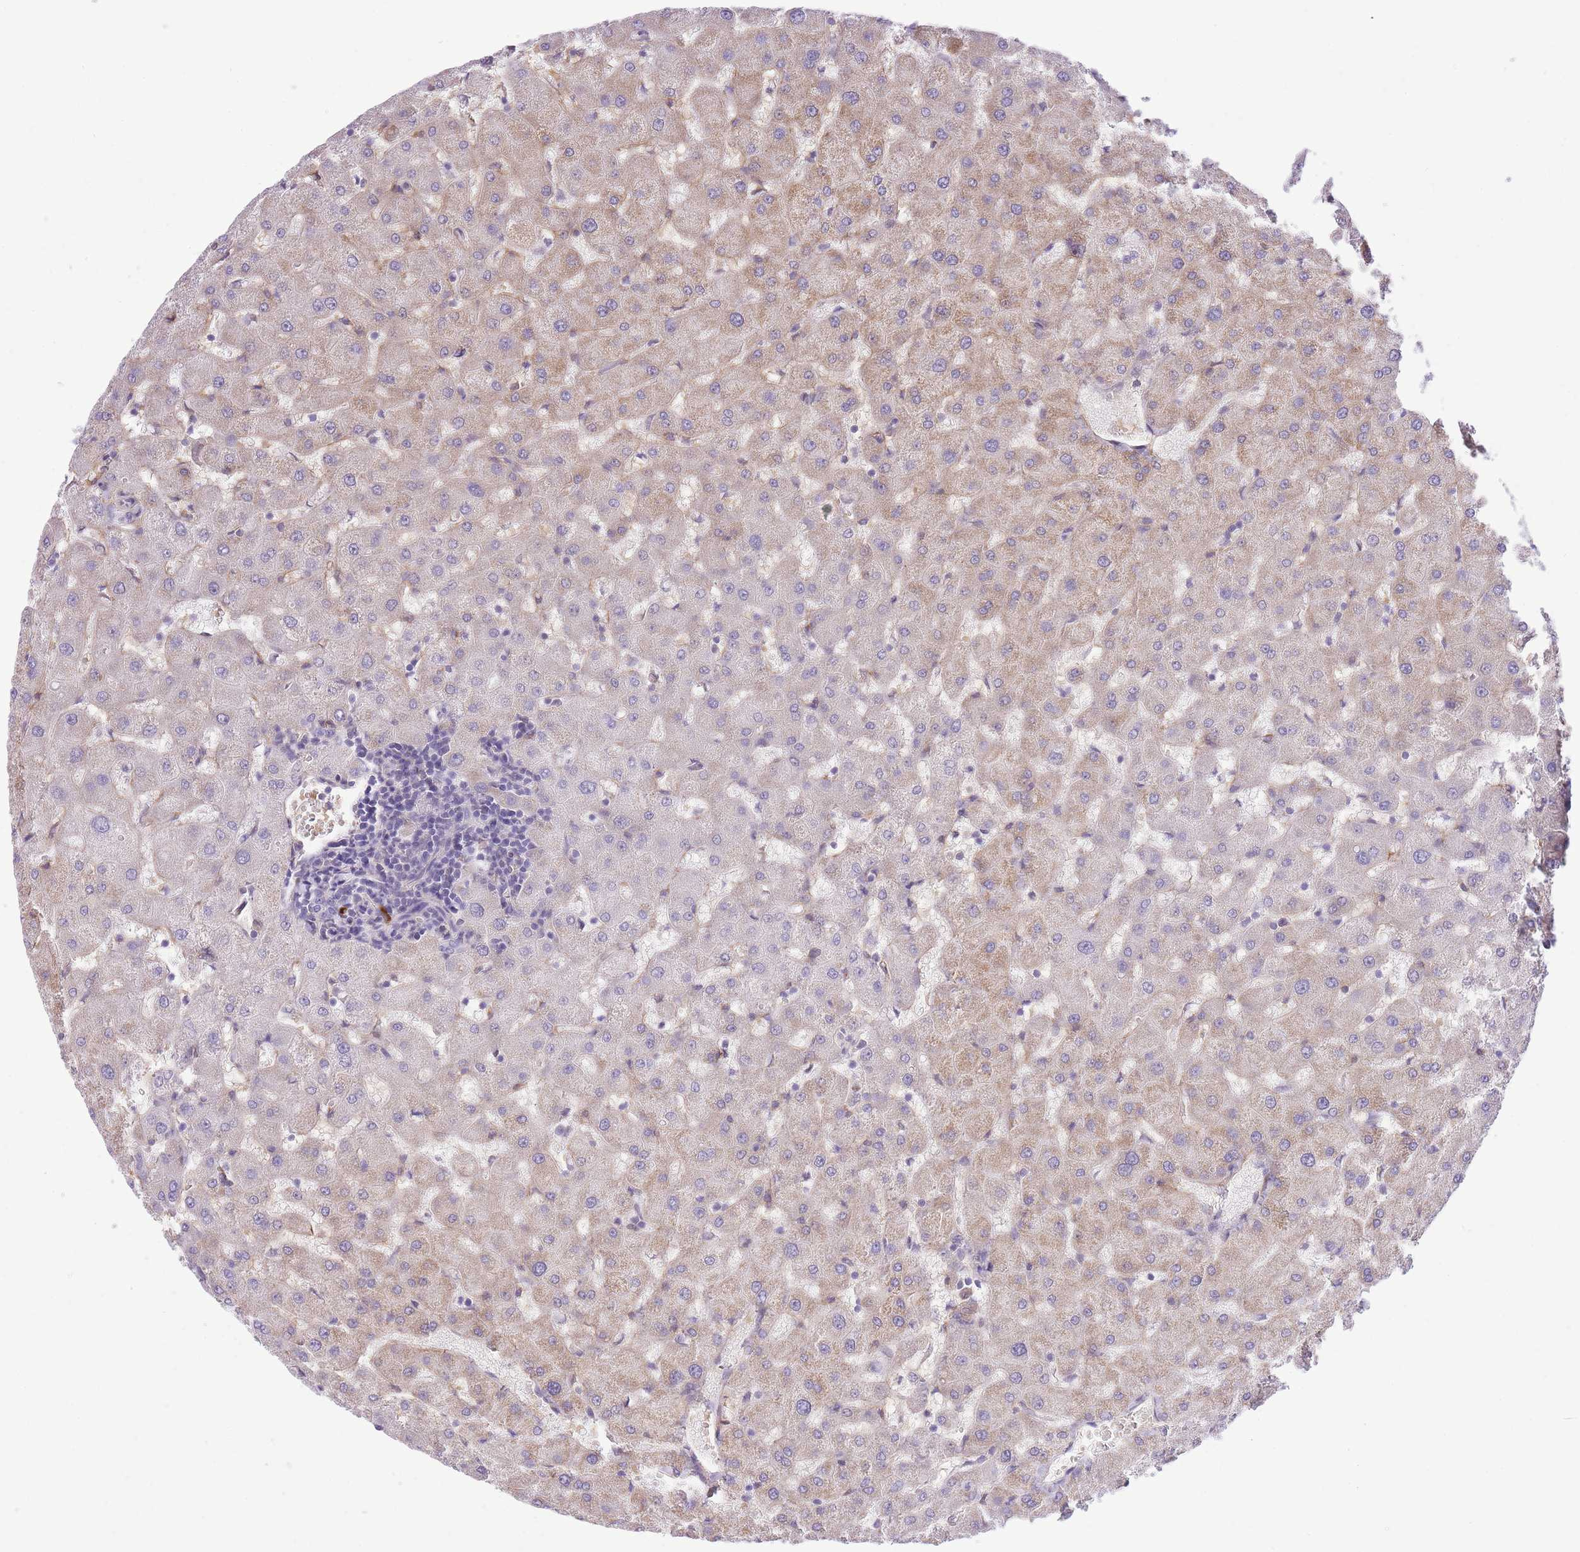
{"staining": {"intensity": "negative", "quantity": "none", "location": "none"}, "tissue": "liver", "cell_type": "Cholangiocytes", "image_type": "normal", "snomed": [{"axis": "morphology", "description": "Normal tissue, NOS"}, {"axis": "topography", "description": "Liver"}], "caption": "Immunohistochemistry histopathology image of unremarkable liver: human liver stained with DAB shows no significant protein staining in cholangiocytes.", "gene": "MEIOSIN", "patient": {"sex": "female", "age": 63}}